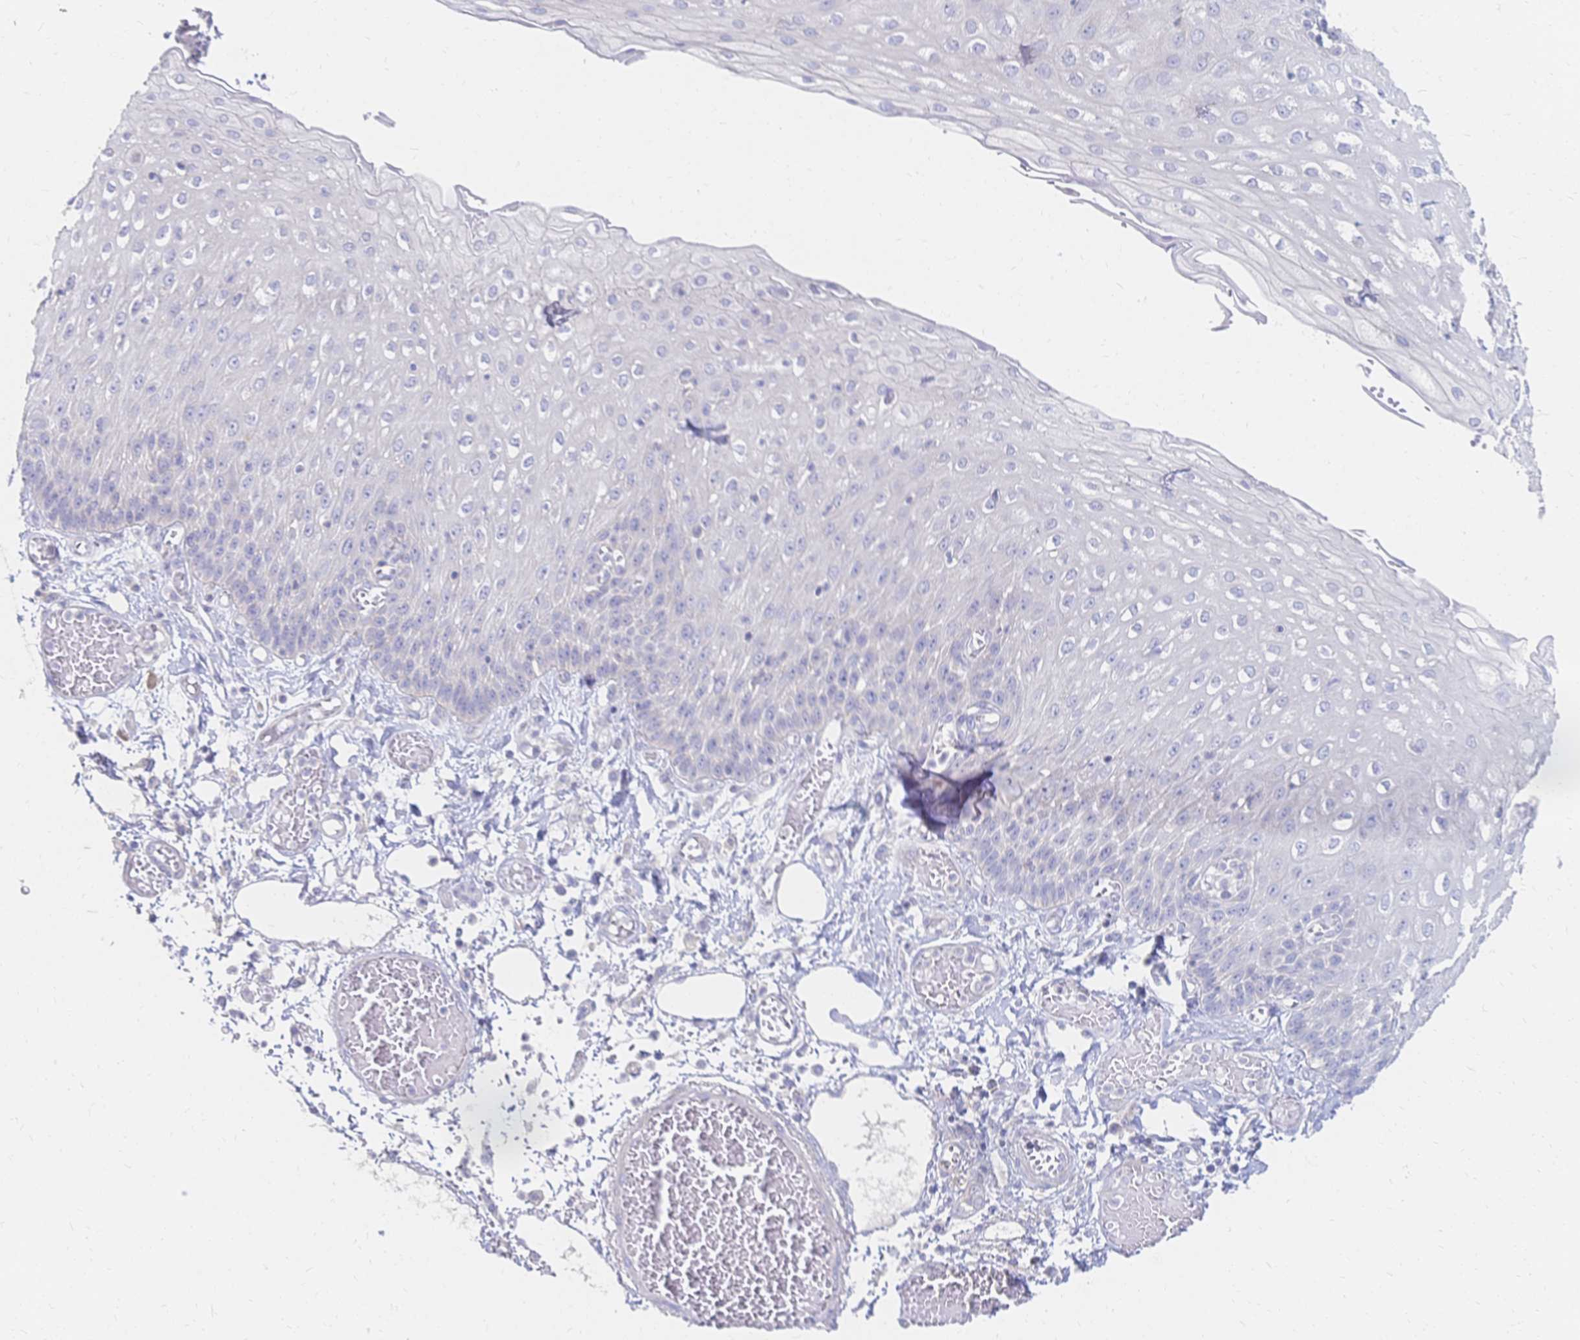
{"staining": {"intensity": "weak", "quantity": "<25%", "location": "cytoplasmic/membranous"}, "tissue": "esophagus", "cell_type": "Squamous epithelial cells", "image_type": "normal", "snomed": [{"axis": "morphology", "description": "Normal tissue, NOS"}, {"axis": "morphology", "description": "Adenocarcinoma, NOS"}, {"axis": "topography", "description": "Esophagus"}], "caption": "Photomicrograph shows no protein positivity in squamous epithelial cells of unremarkable esophagus.", "gene": "VWC2L", "patient": {"sex": "male", "age": 81}}